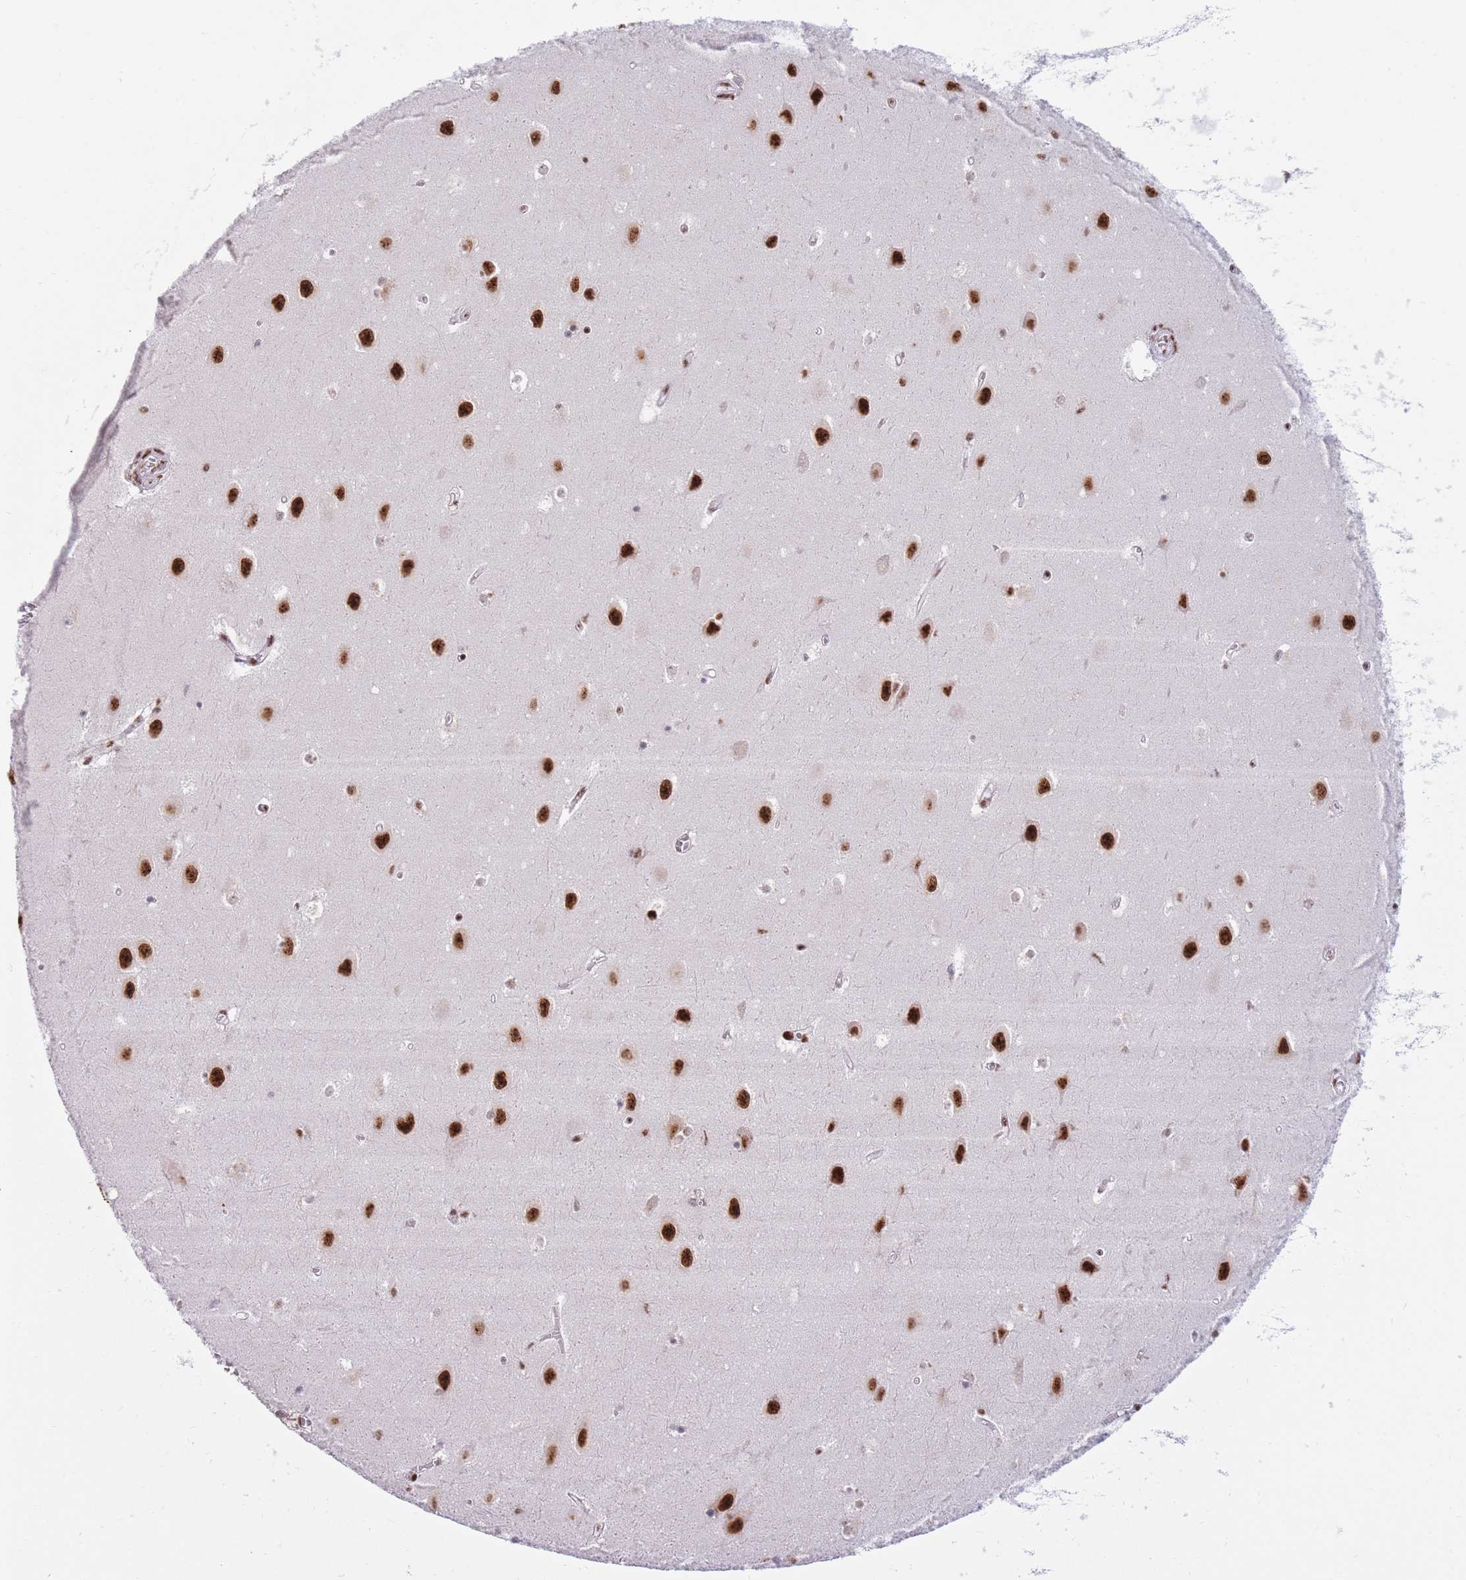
{"staining": {"intensity": "strong", "quantity": ">75%", "location": "nuclear"}, "tissue": "hippocampus", "cell_type": "Glial cells", "image_type": "normal", "snomed": [{"axis": "morphology", "description": "Normal tissue, NOS"}, {"axis": "topography", "description": "Hippocampus"}], "caption": "Protein positivity by immunohistochemistry reveals strong nuclear positivity in approximately >75% of glial cells in benign hippocampus. (IHC, brightfield microscopy, high magnification).", "gene": "TMEM35B", "patient": {"sex": "female", "age": 64}}